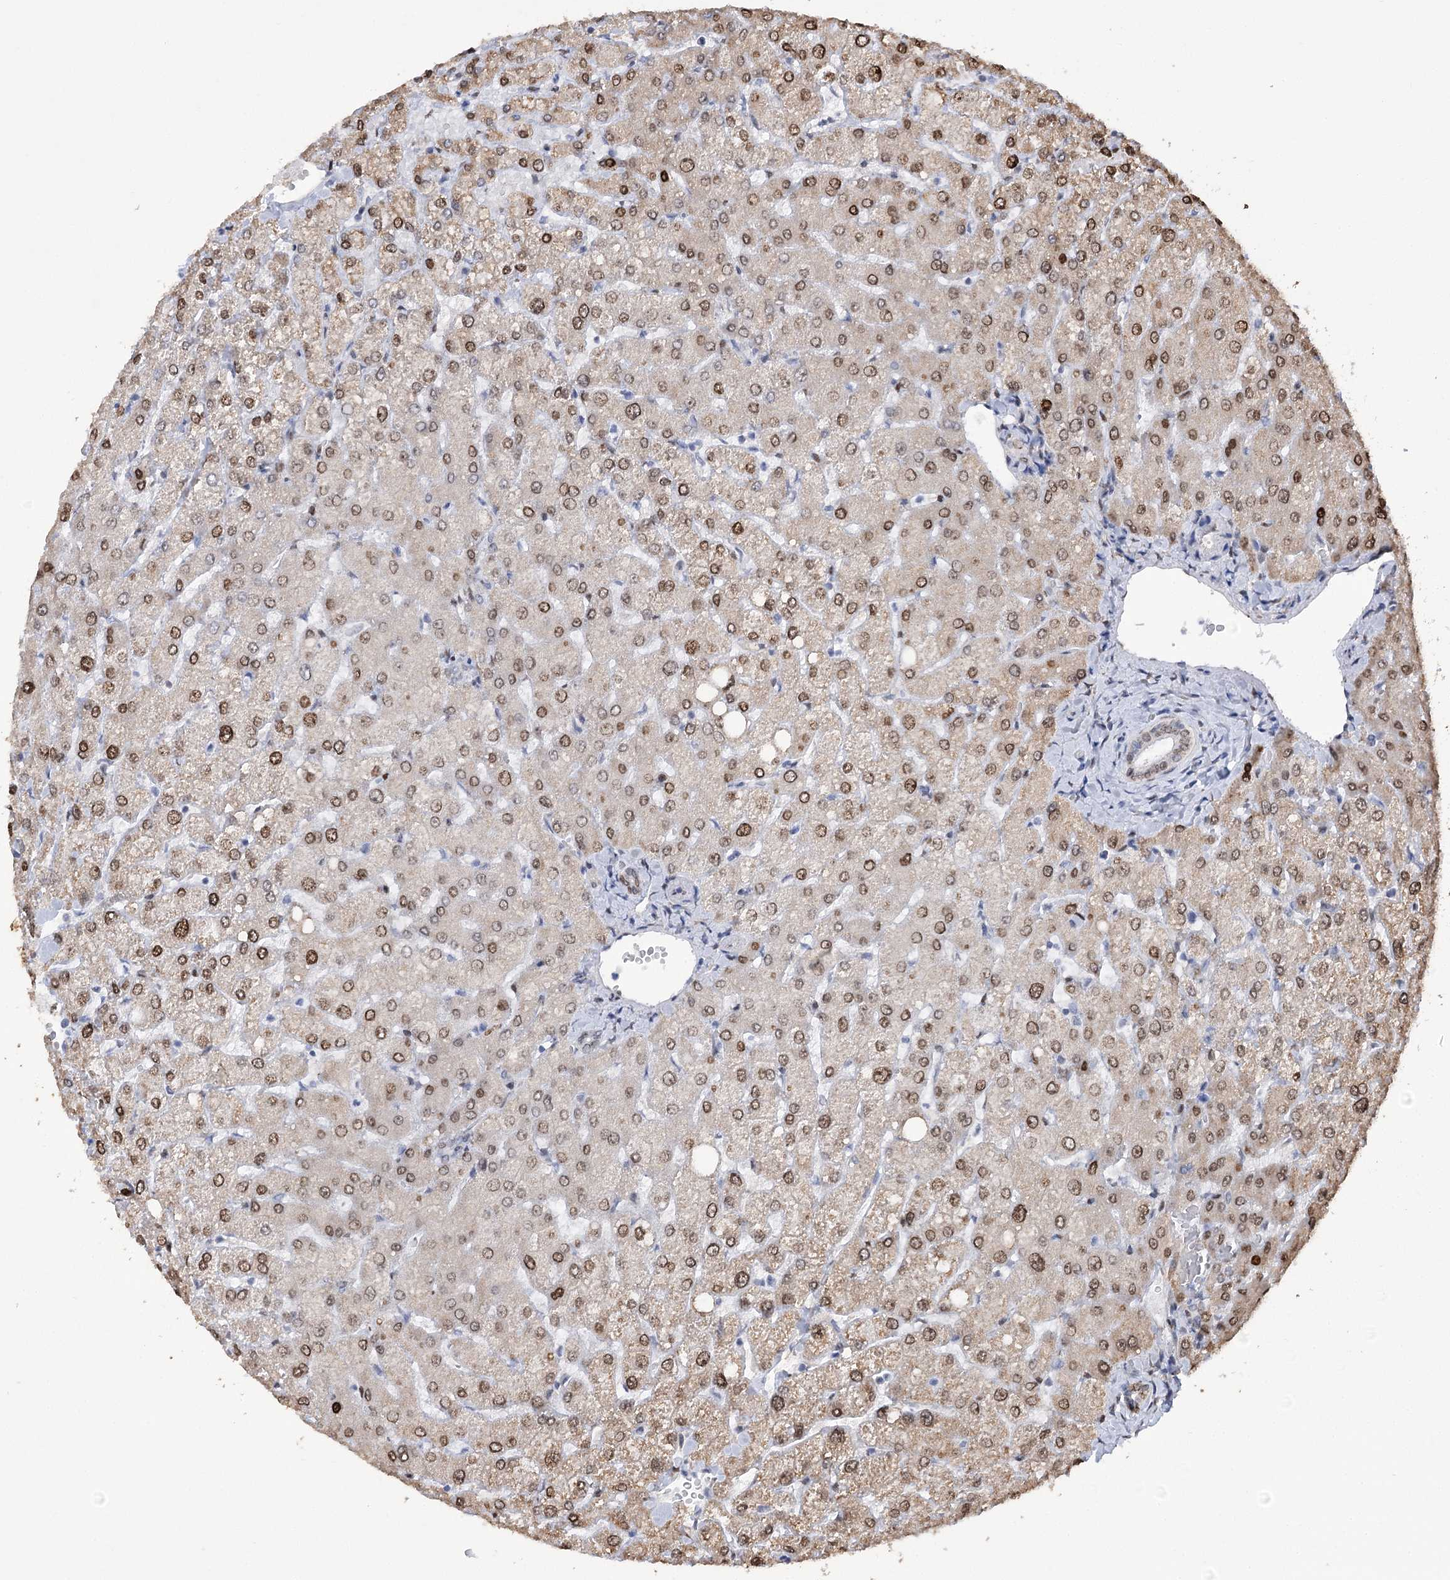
{"staining": {"intensity": "weak", "quantity": ">75%", "location": "nuclear"}, "tissue": "liver", "cell_type": "Cholangiocytes", "image_type": "normal", "snomed": [{"axis": "morphology", "description": "Normal tissue, NOS"}, {"axis": "topography", "description": "Liver"}], "caption": "Protein staining displays weak nuclear positivity in about >75% of cholangiocytes in unremarkable liver.", "gene": "NFU1", "patient": {"sex": "female", "age": 54}}